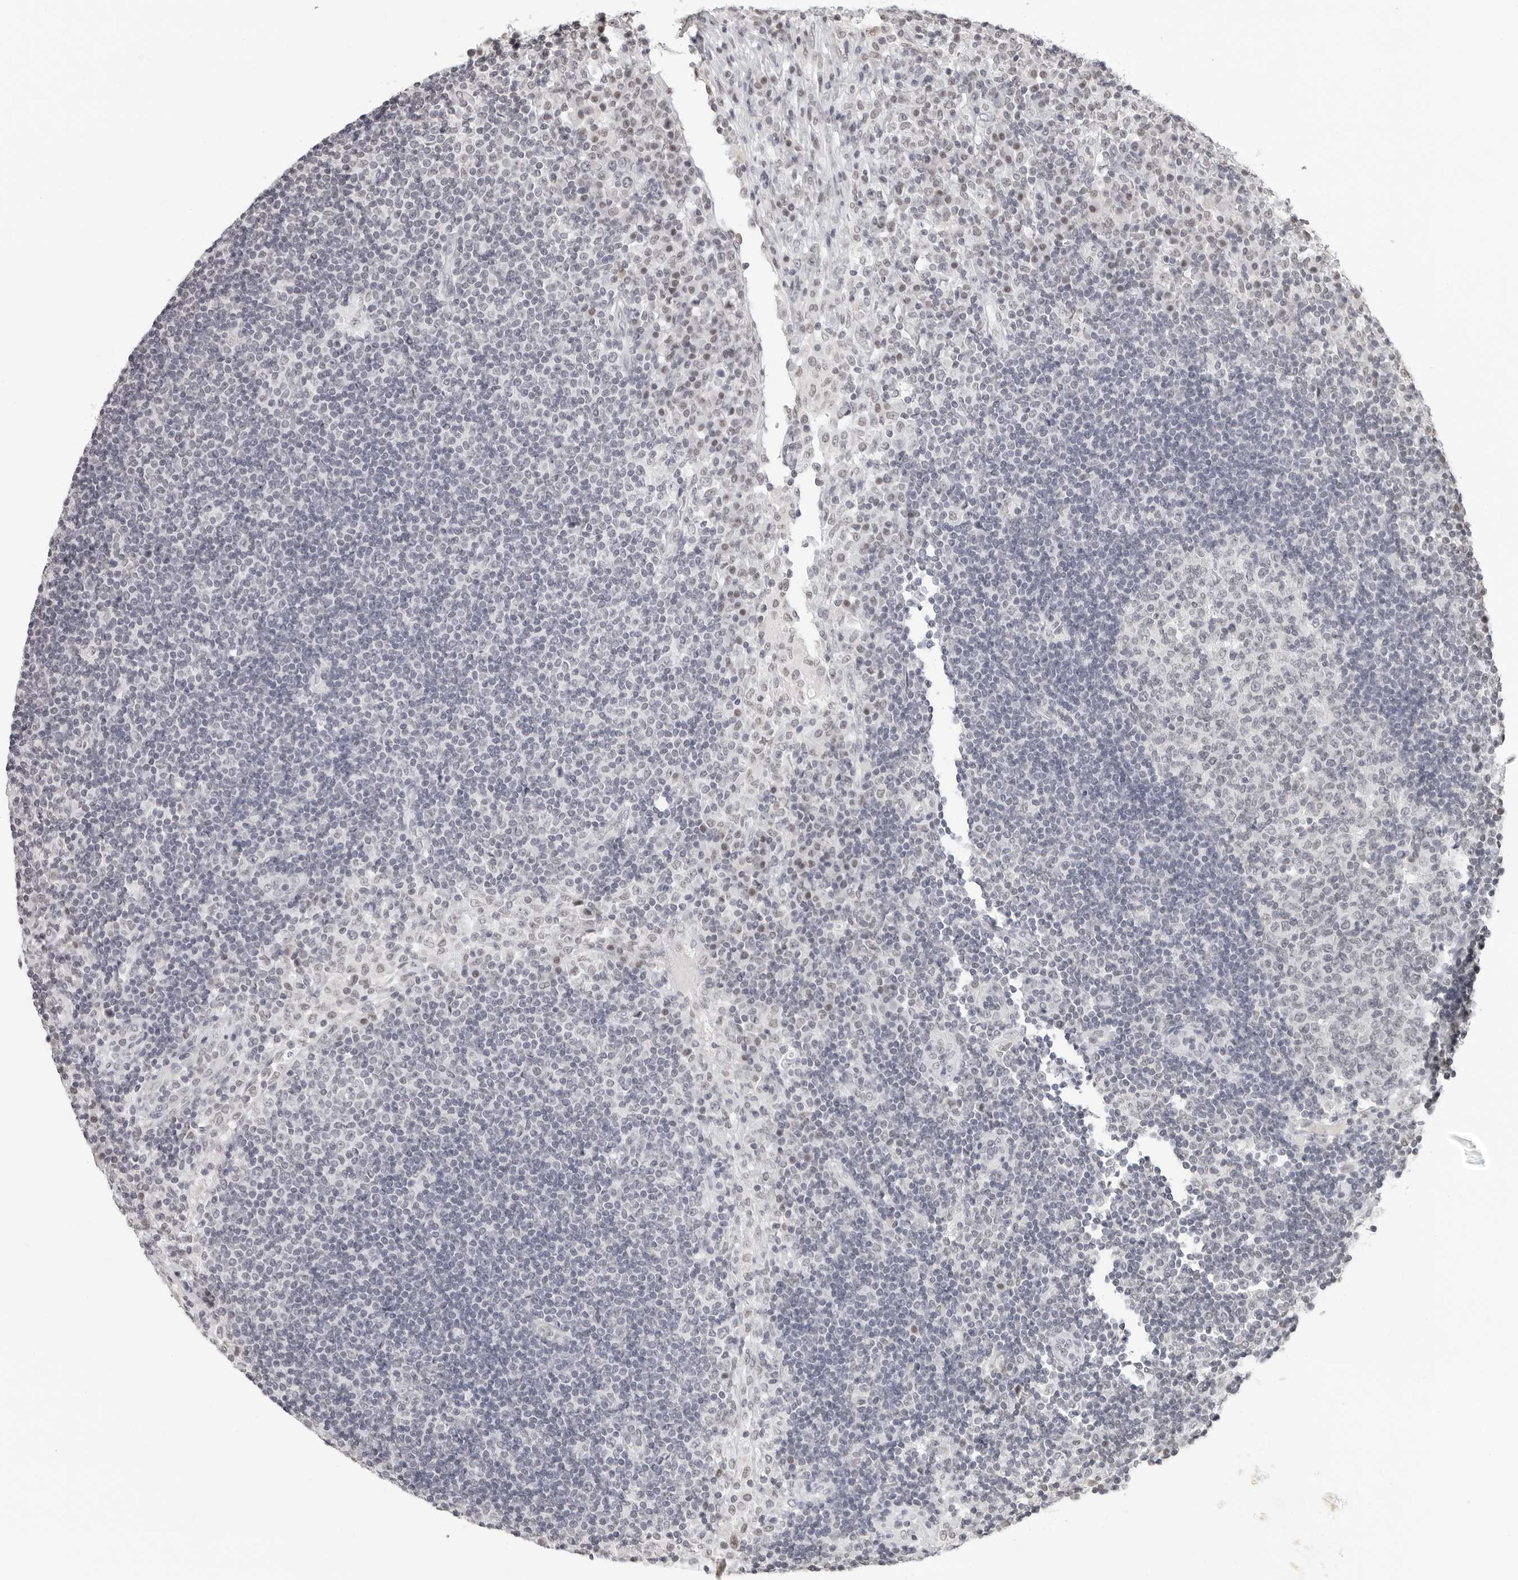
{"staining": {"intensity": "negative", "quantity": "none", "location": "none"}, "tissue": "lymph node", "cell_type": "Germinal center cells", "image_type": "normal", "snomed": [{"axis": "morphology", "description": "Normal tissue, NOS"}, {"axis": "topography", "description": "Lymph node"}], "caption": "IHC of normal human lymph node displays no expression in germinal center cells.", "gene": "FLG2", "patient": {"sex": "female", "age": 53}}